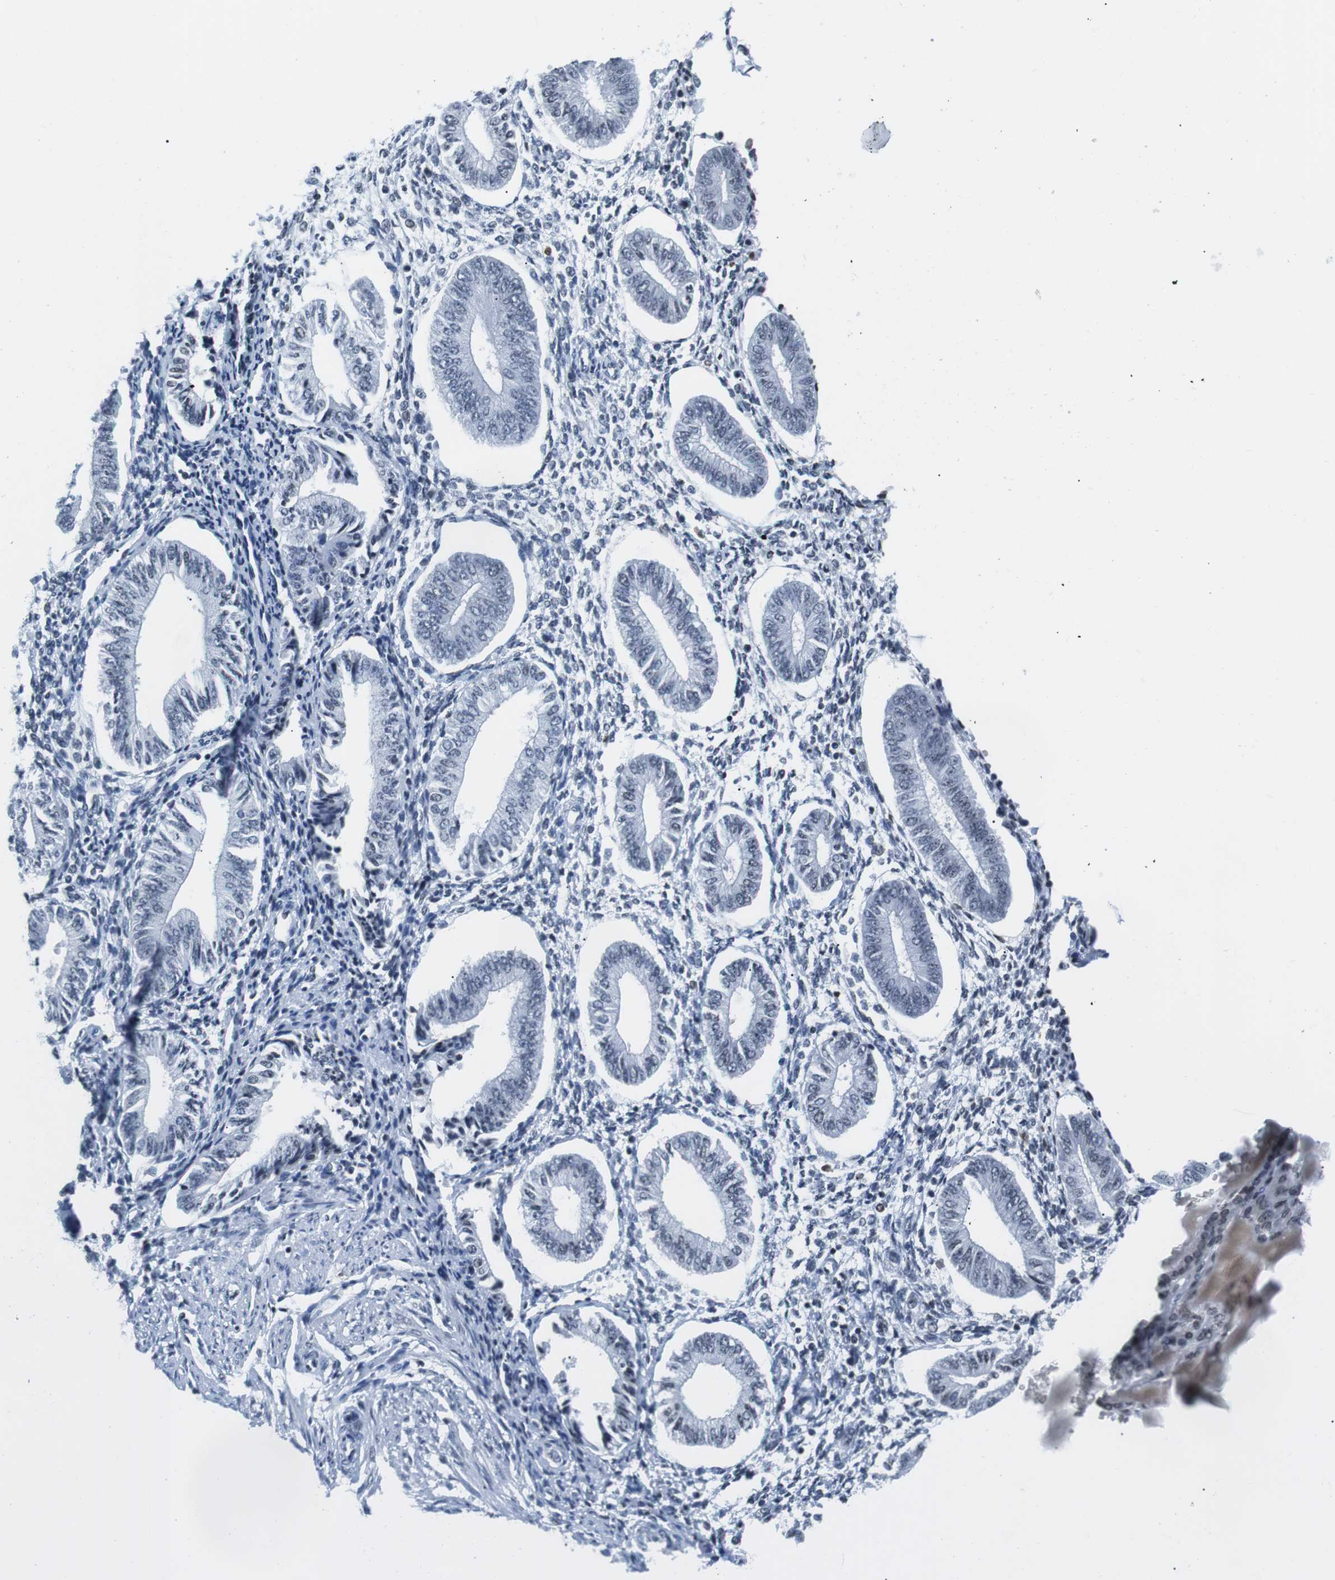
{"staining": {"intensity": "negative", "quantity": "none", "location": "none"}, "tissue": "endometrium", "cell_type": "Cells in endometrial stroma", "image_type": "normal", "snomed": [{"axis": "morphology", "description": "Normal tissue, NOS"}, {"axis": "topography", "description": "Endometrium"}], "caption": "Immunohistochemical staining of unremarkable endometrium exhibits no significant staining in cells in endometrial stroma.", "gene": "E2F2", "patient": {"sex": "female", "age": 50}}